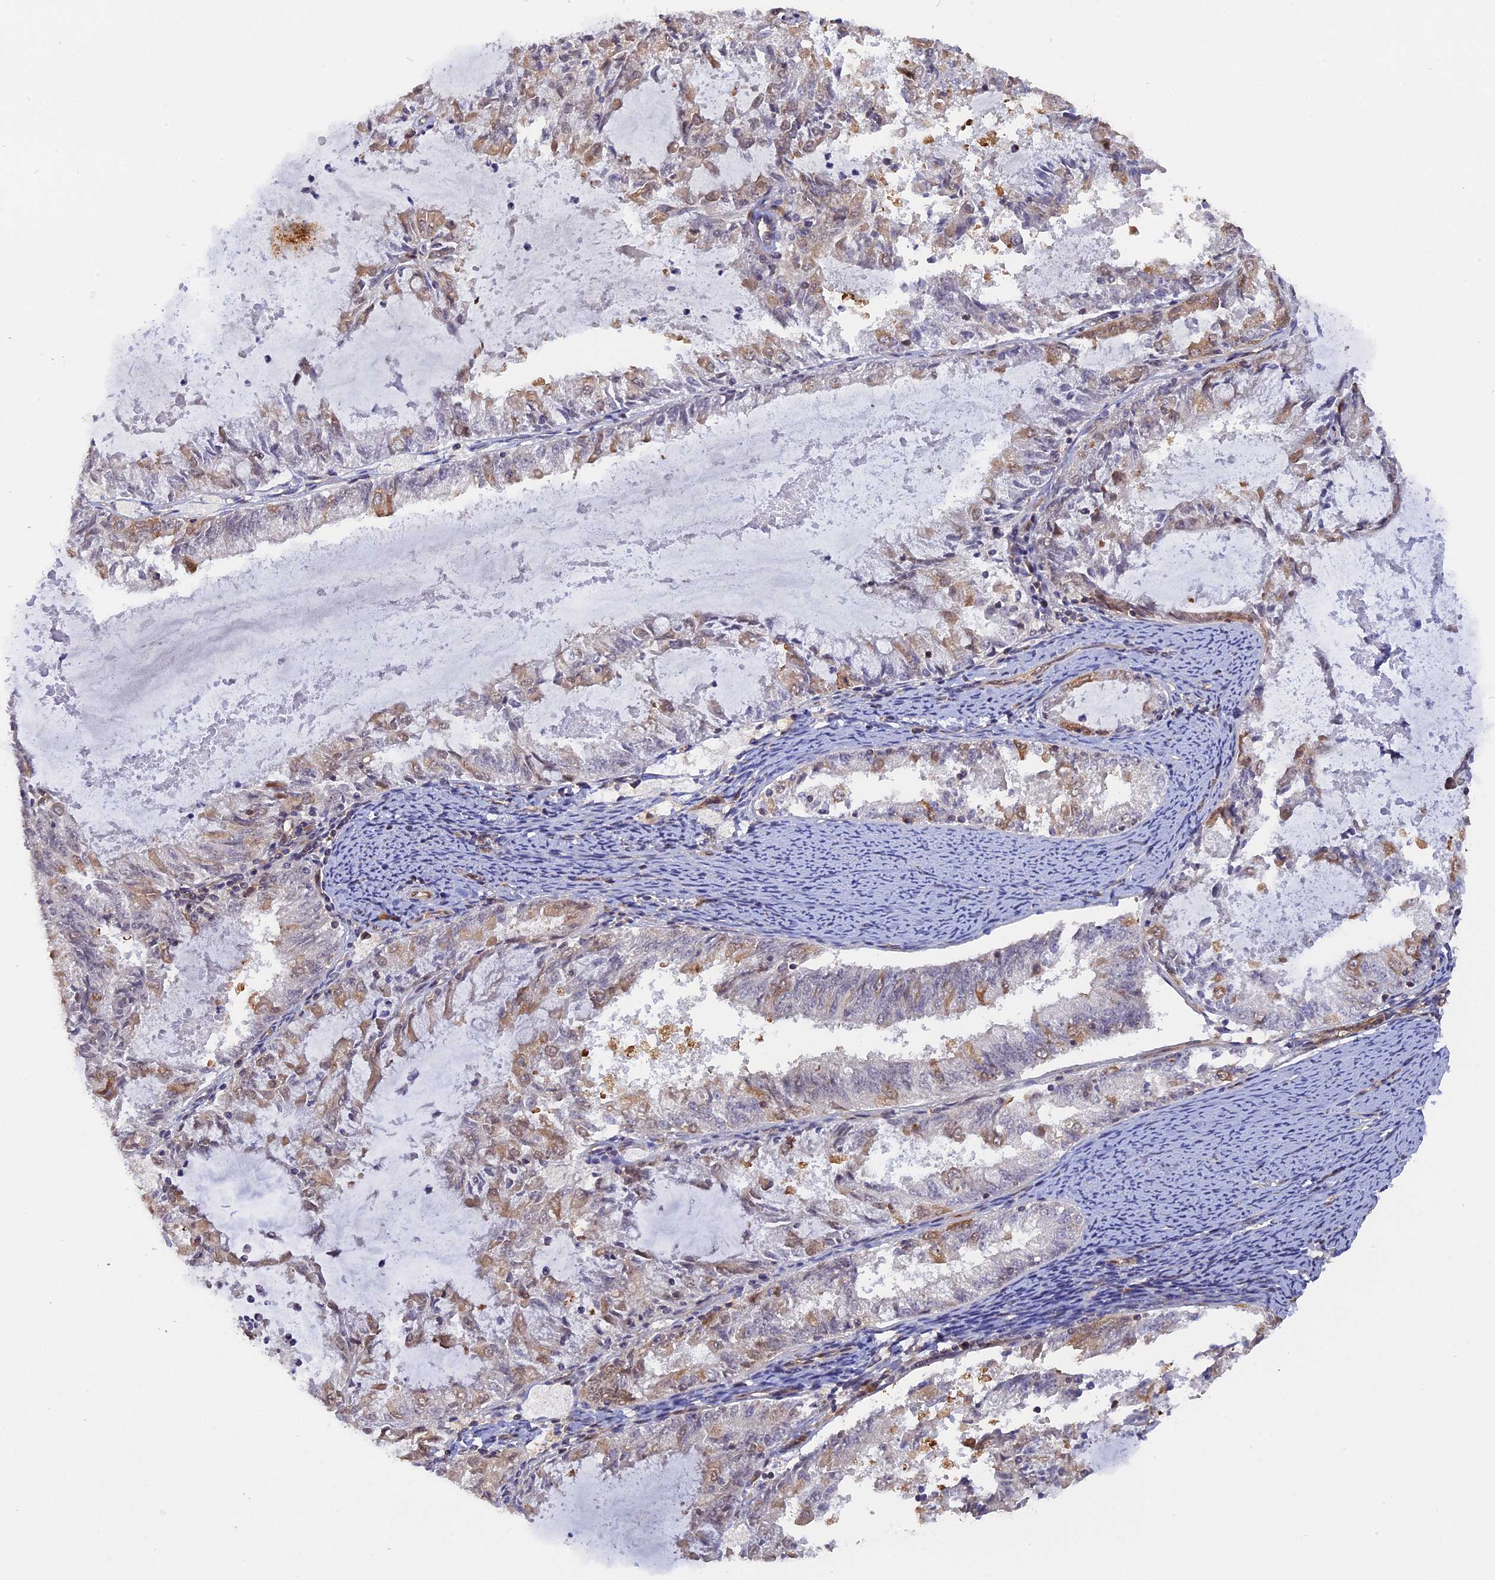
{"staining": {"intensity": "moderate", "quantity": "25%-75%", "location": "cytoplasmic/membranous"}, "tissue": "endometrial cancer", "cell_type": "Tumor cells", "image_type": "cancer", "snomed": [{"axis": "morphology", "description": "Adenocarcinoma, NOS"}, {"axis": "topography", "description": "Endometrium"}], "caption": "Immunohistochemistry staining of adenocarcinoma (endometrial), which demonstrates medium levels of moderate cytoplasmic/membranous staining in about 25%-75% of tumor cells indicating moderate cytoplasmic/membranous protein expression. The staining was performed using DAB (3,3'-diaminobenzidine) (brown) for protein detection and nuclei were counterstained in hematoxylin (blue).", "gene": "ZNF428", "patient": {"sex": "female", "age": 57}}